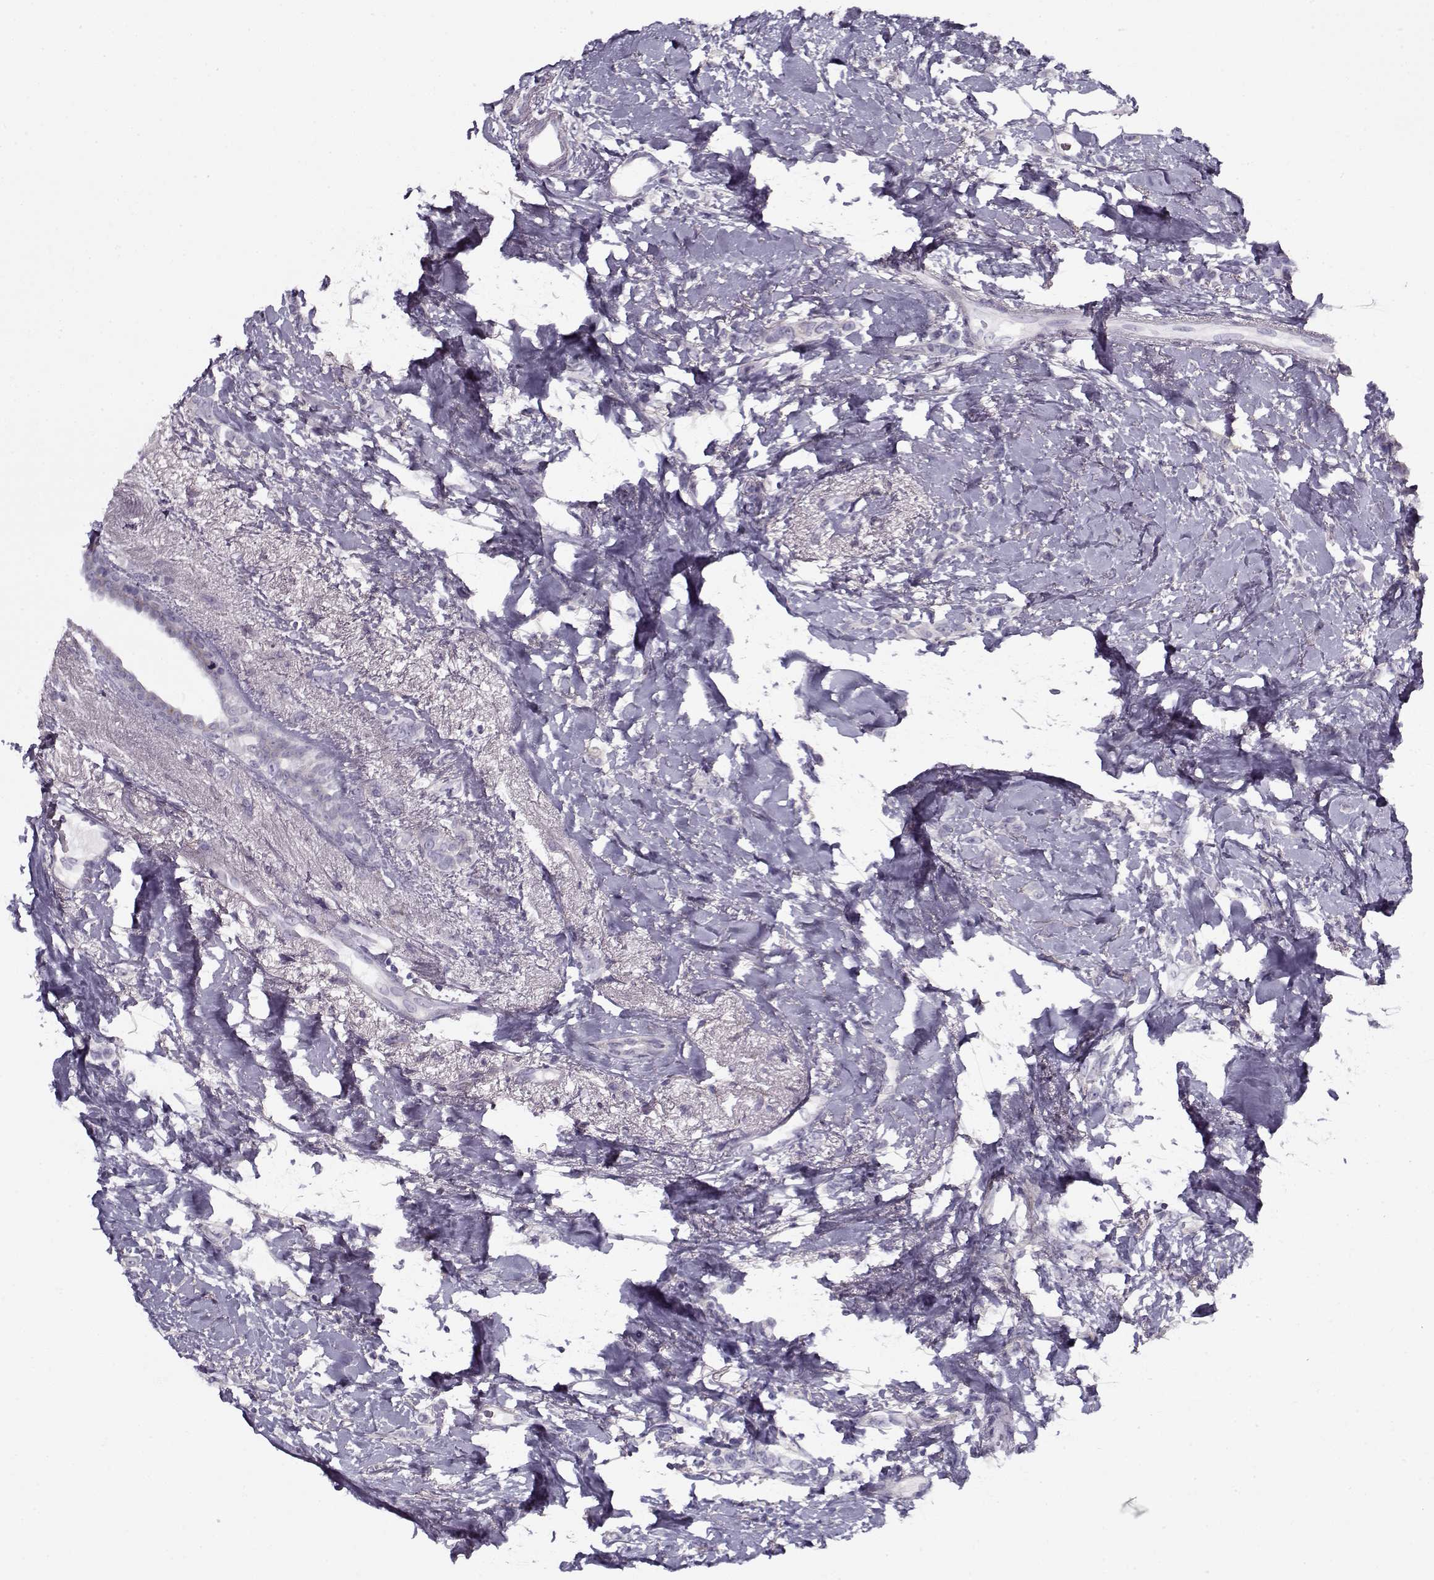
{"staining": {"intensity": "negative", "quantity": "none", "location": "none"}, "tissue": "breast cancer", "cell_type": "Tumor cells", "image_type": "cancer", "snomed": [{"axis": "morphology", "description": "Lobular carcinoma"}, {"axis": "topography", "description": "Breast"}], "caption": "An IHC photomicrograph of breast lobular carcinoma is shown. There is no staining in tumor cells of breast lobular carcinoma.", "gene": "PP2D1", "patient": {"sex": "female", "age": 66}}